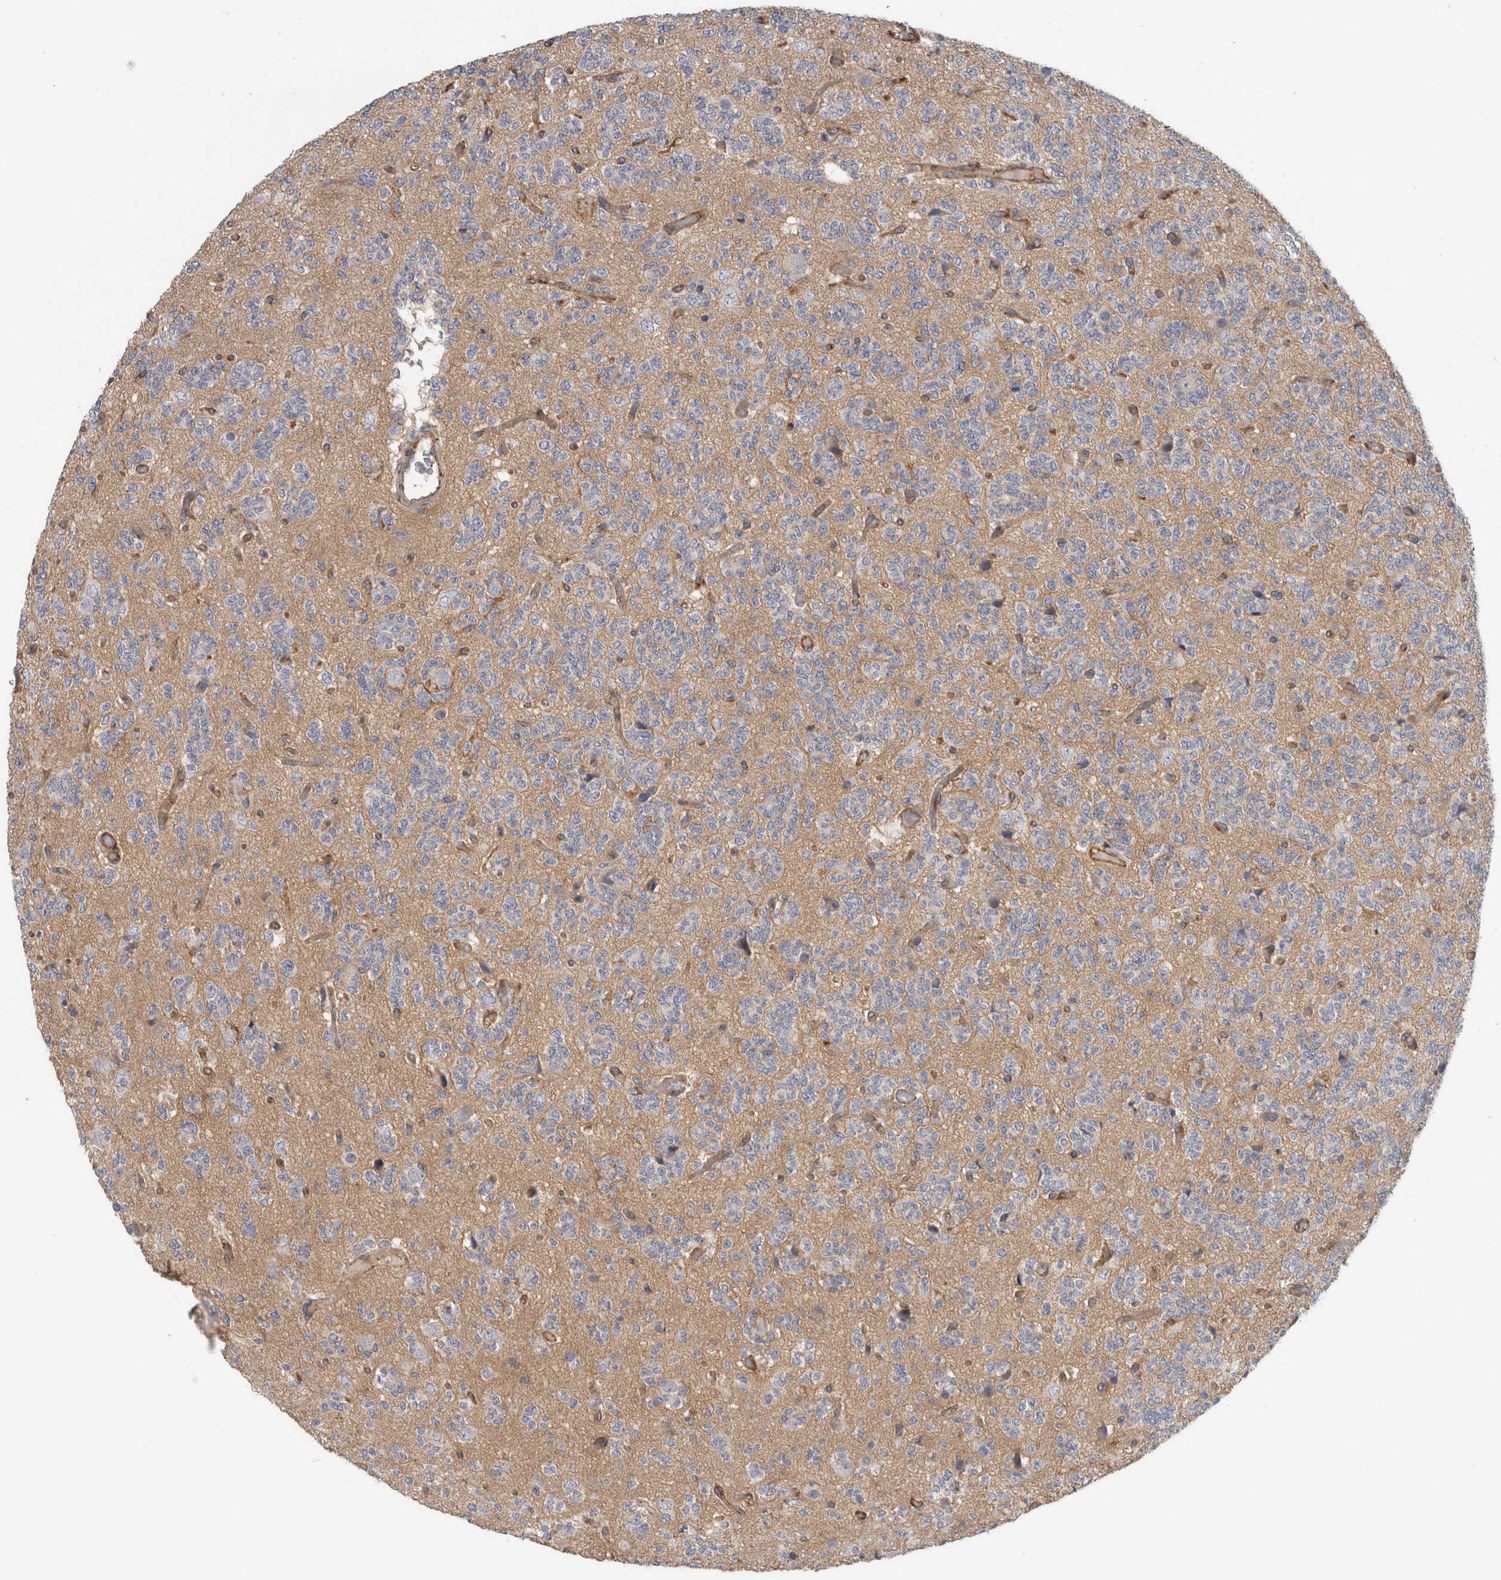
{"staining": {"intensity": "negative", "quantity": "none", "location": "none"}, "tissue": "glioma", "cell_type": "Tumor cells", "image_type": "cancer", "snomed": [{"axis": "morphology", "description": "Glioma, malignant, Low grade"}, {"axis": "topography", "description": "Brain"}], "caption": "Glioma was stained to show a protein in brown. There is no significant expression in tumor cells. (DAB IHC visualized using brightfield microscopy, high magnification).", "gene": "CD59", "patient": {"sex": "male", "age": 38}}